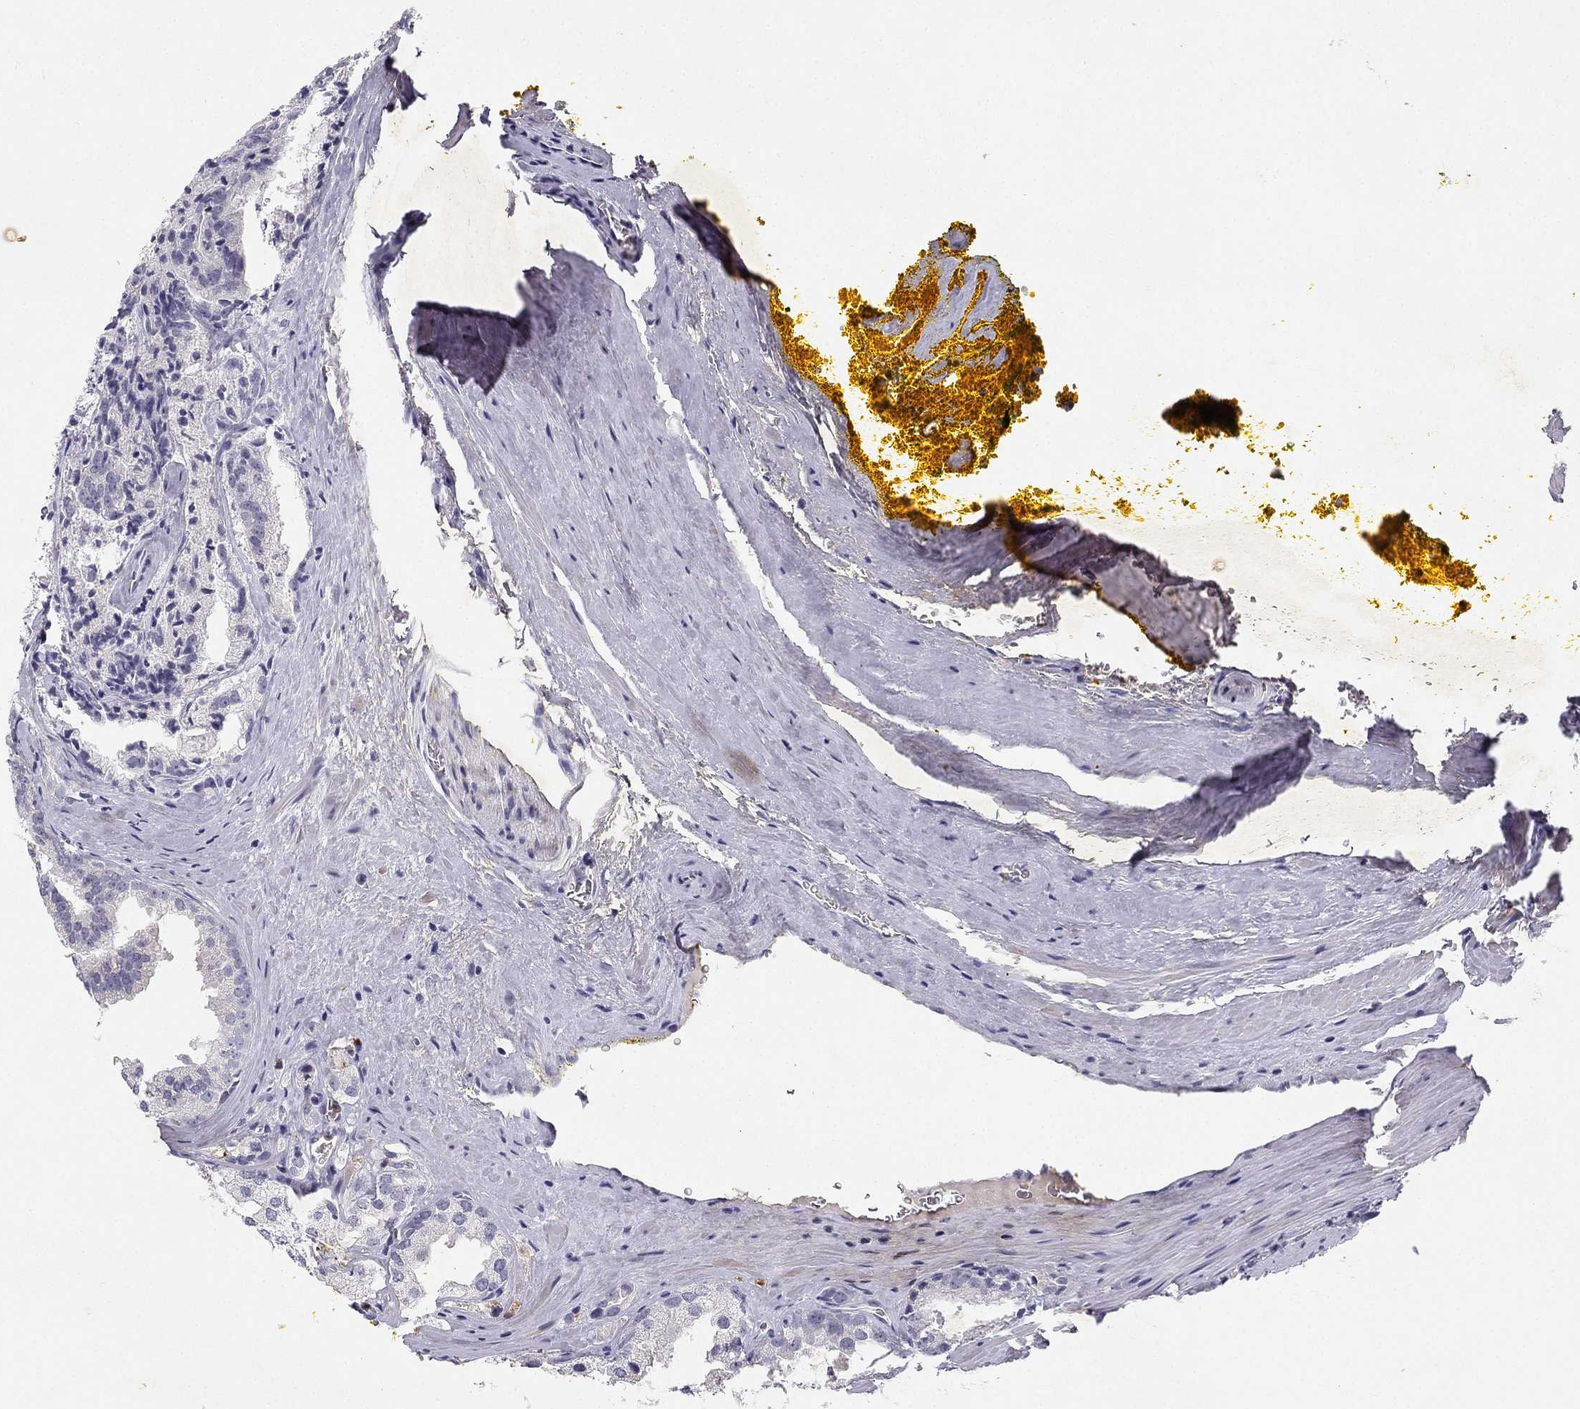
{"staining": {"intensity": "negative", "quantity": "none", "location": "none"}, "tissue": "prostate cancer", "cell_type": "Tumor cells", "image_type": "cancer", "snomed": [{"axis": "morphology", "description": "Adenocarcinoma, NOS"}, {"axis": "morphology", "description": "Adenocarcinoma, High grade"}, {"axis": "topography", "description": "Prostate"}], "caption": "Immunohistochemistry image of prostate cancer stained for a protein (brown), which shows no staining in tumor cells.", "gene": "SLC6A4", "patient": {"sex": "male", "age": 70}}